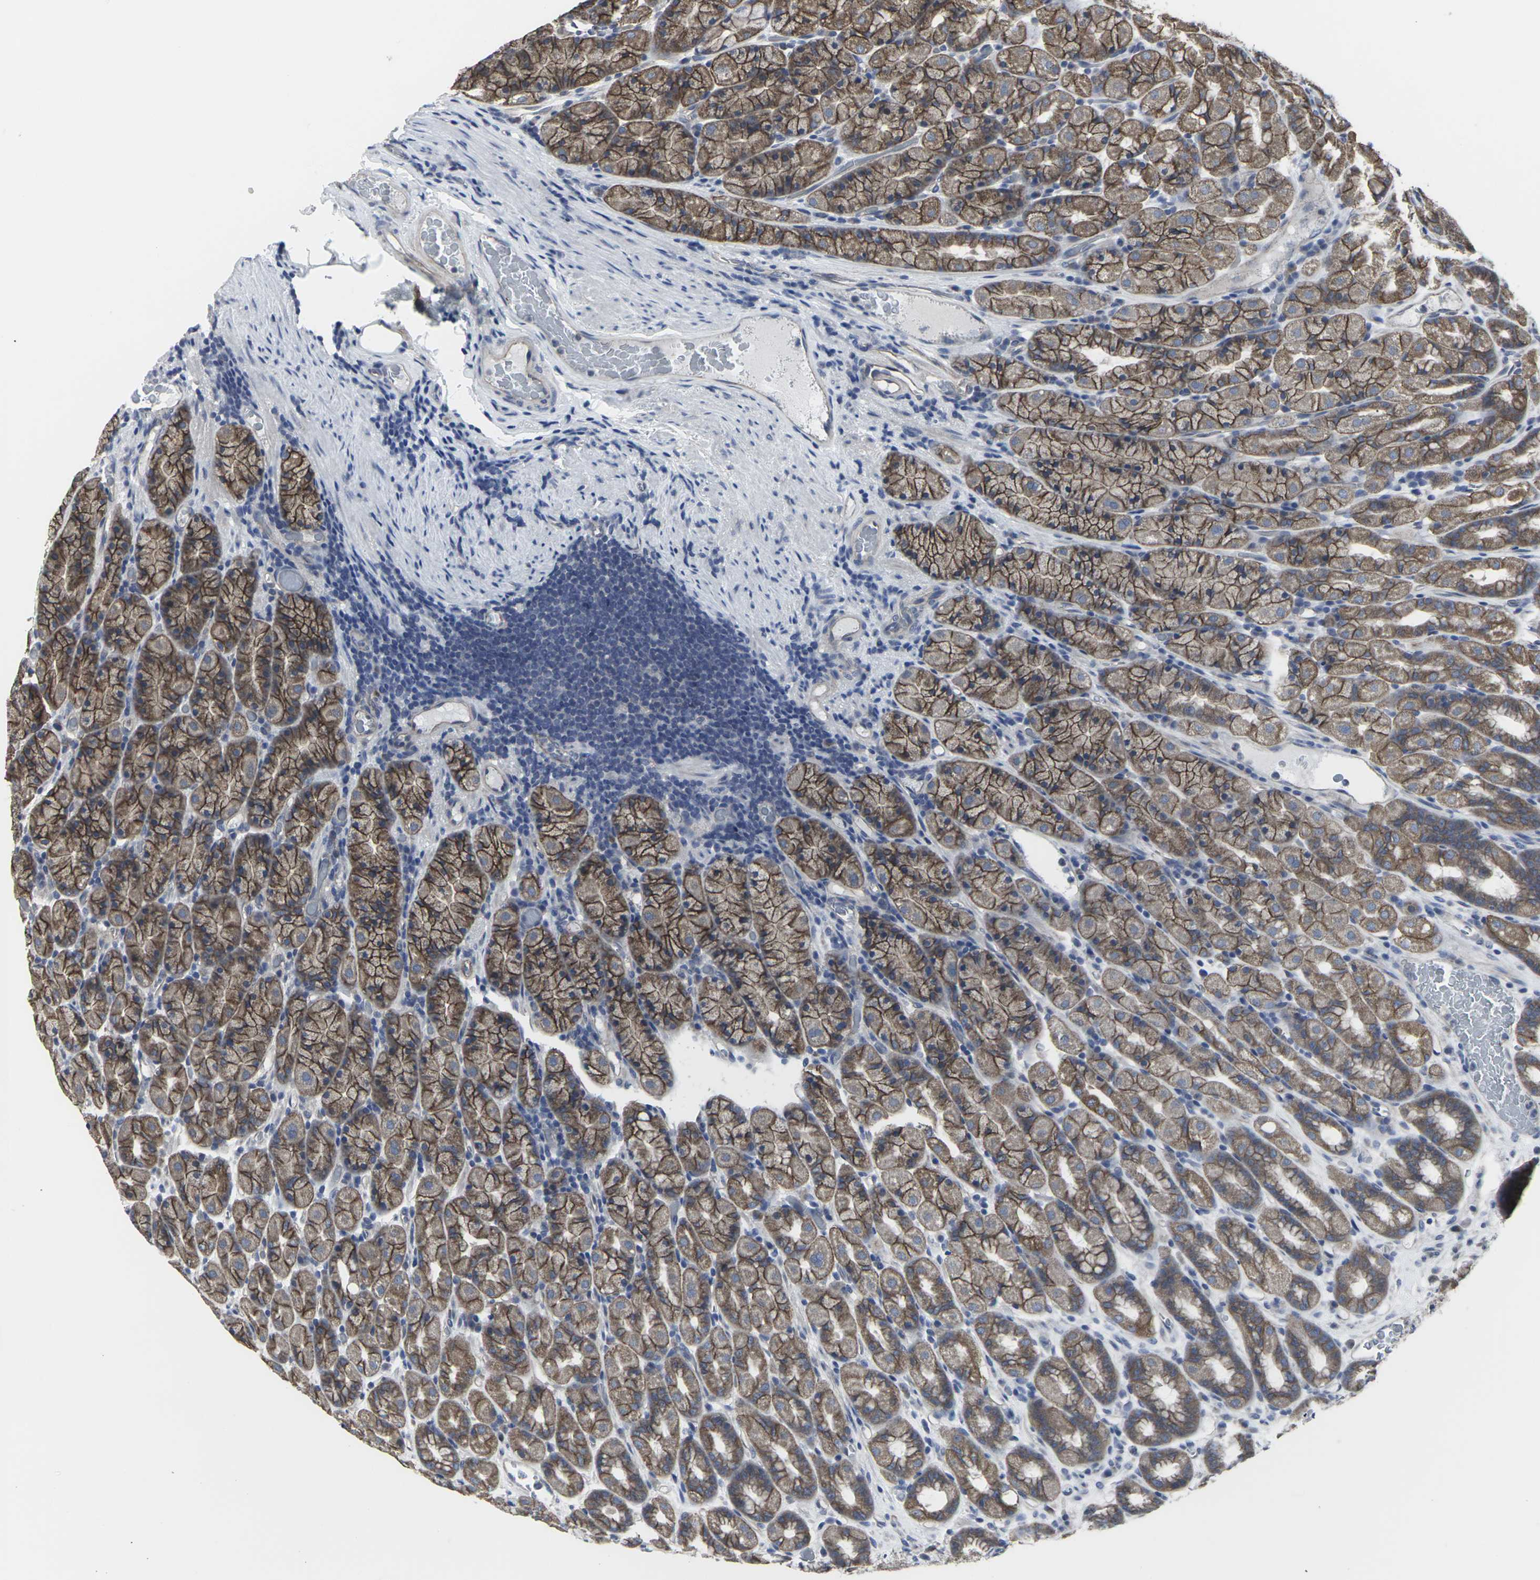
{"staining": {"intensity": "moderate", "quantity": ">75%", "location": "cytoplasmic/membranous"}, "tissue": "stomach", "cell_type": "Glandular cells", "image_type": "normal", "snomed": [{"axis": "morphology", "description": "Normal tissue, NOS"}, {"axis": "topography", "description": "Stomach, upper"}], "caption": "A medium amount of moderate cytoplasmic/membranous expression is appreciated in approximately >75% of glandular cells in benign stomach.", "gene": "MAPKAPK2", "patient": {"sex": "male", "age": 68}}